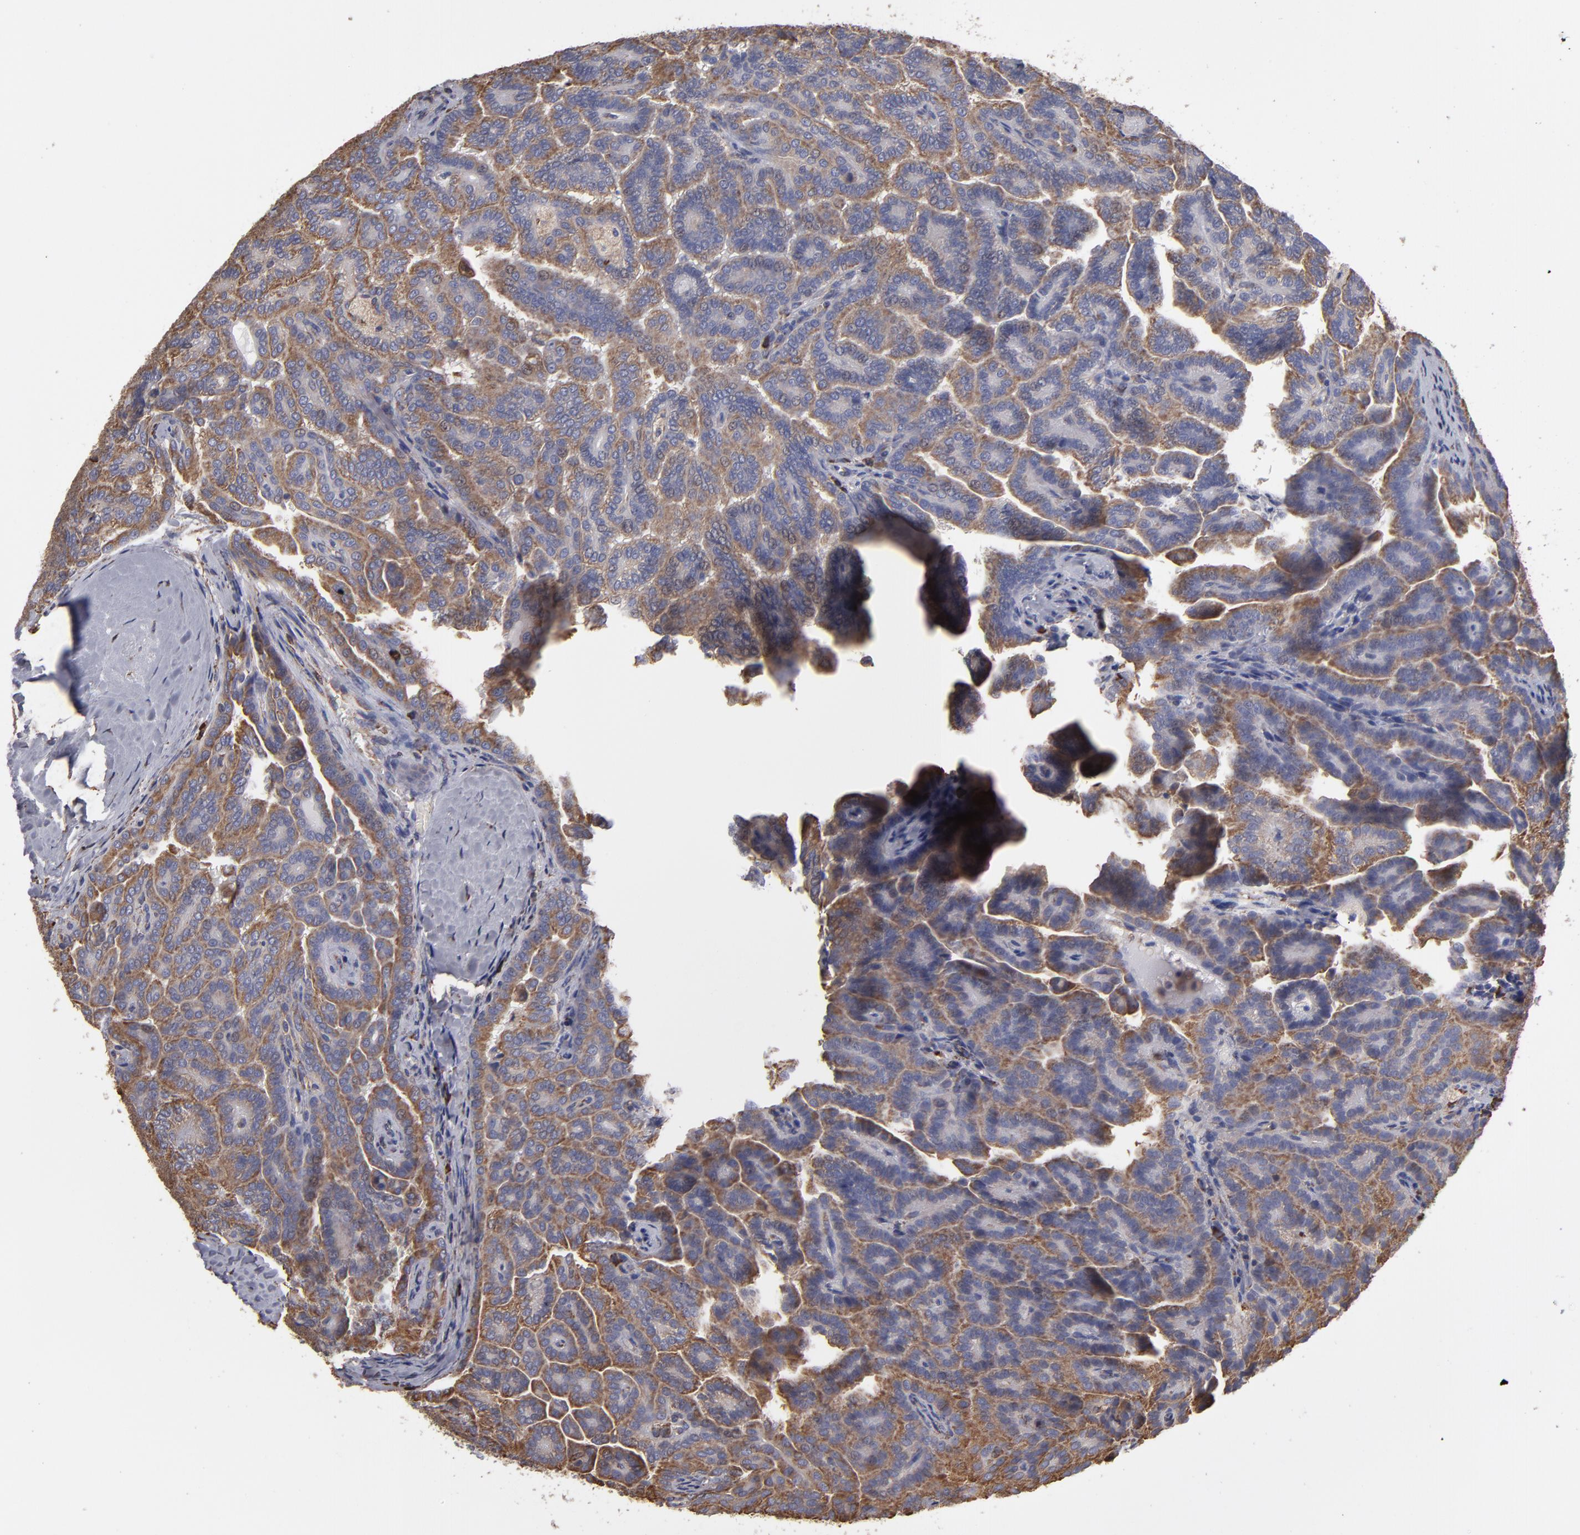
{"staining": {"intensity": "moderate", "quantity": ">75%", "location": "cytoplasmic/membranous"}, "tissue": "renal cancer", "cell_type": "Tumor cells", "image_type": "cancer", "snomed": [{"axis": "morphology", "description": "Adenocarcinoma, NOS"}, {"axis": "topography", "description": "Kidney"}], "caption": "Immunohistochemical staining of renal adenocarcinoma displays medium levels of moderate cytoplasmic/membranous staining in approximately >75% of tumor cells.", "gene": "SND1", "patient": {"sex": "male", "age": 61}}